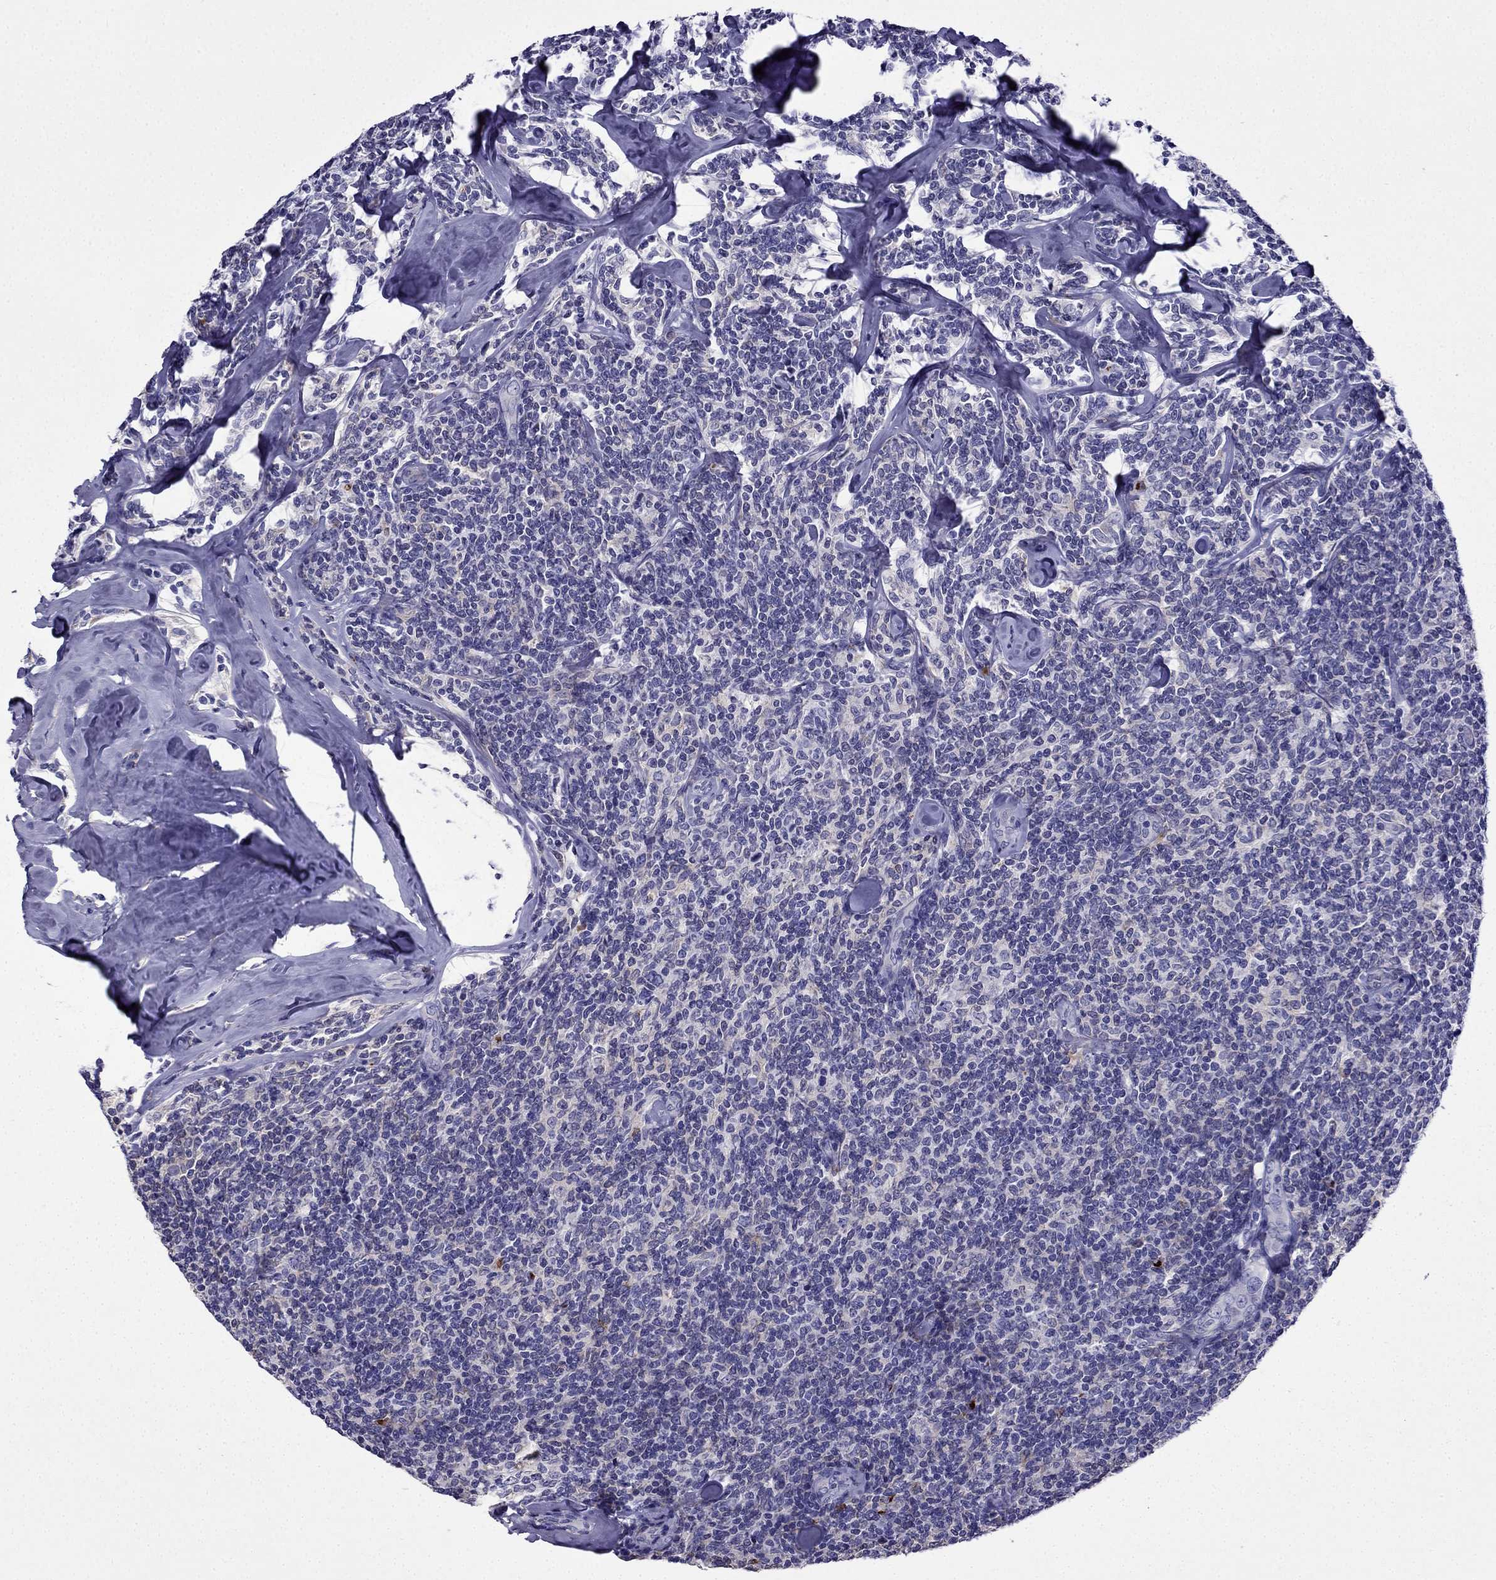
{"staining": {"intensity": "negative", "quantity": "none", "location": "none"}, "tissue": "lymphoma", "cell_type": "Tumor cells", "image_type": "cancer", "snomed": [{"axis": "morphology", "description": "Malignant lymphoma, non-Hodgkin's type, Low grade"}, {"axis": "topography", "description": "Lymph node"}], "caption": "Tumor cells are negative for brown protein staining in lymphoma. (Brightfield microscopy of DAB (3,3'-diaminobenzidine) immunohistochemistry (IHC) at high magnification).", "gene": "TSSK4", "patient": {"sex": "female", "age": 56}}